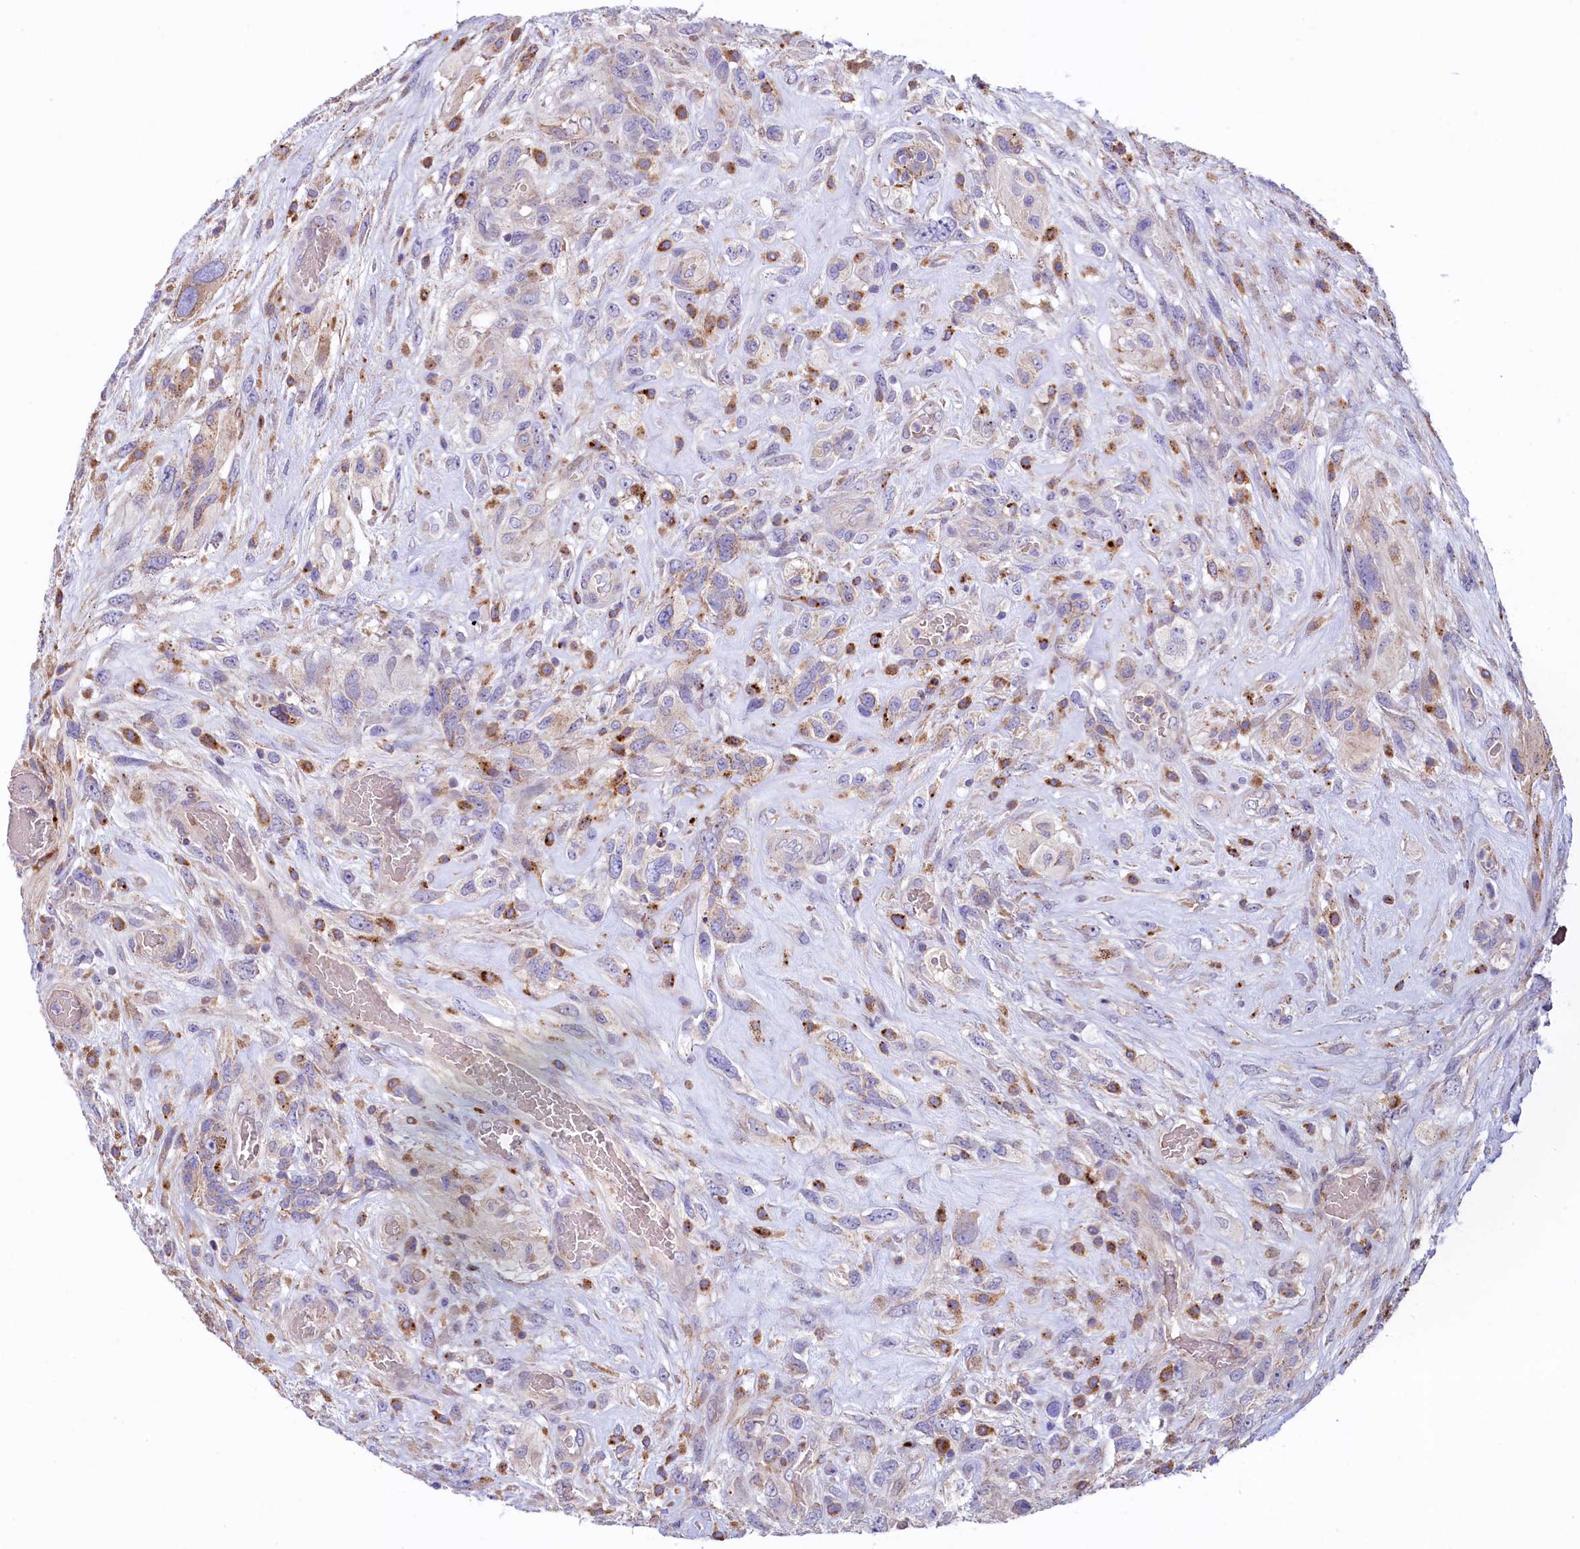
{"staining": {"intensity": "negative", "quantity": "none", "location": "none"}, "tissue": "glioma", "cell_type": "Tumor cells", "image_type": "cancer", "snomed": [{"axis": "morphology", "description": "Glioma, malignant, High grade"}, {"axis": "topography", "description": "Brain"}], "caption": "Immunohistochemistry photomicrograph of glioma stained for a protein (brown), which reveals no expression in tumor cells.", "gene": "HPS6", "patient": {"sex": "male", "age": 61}}